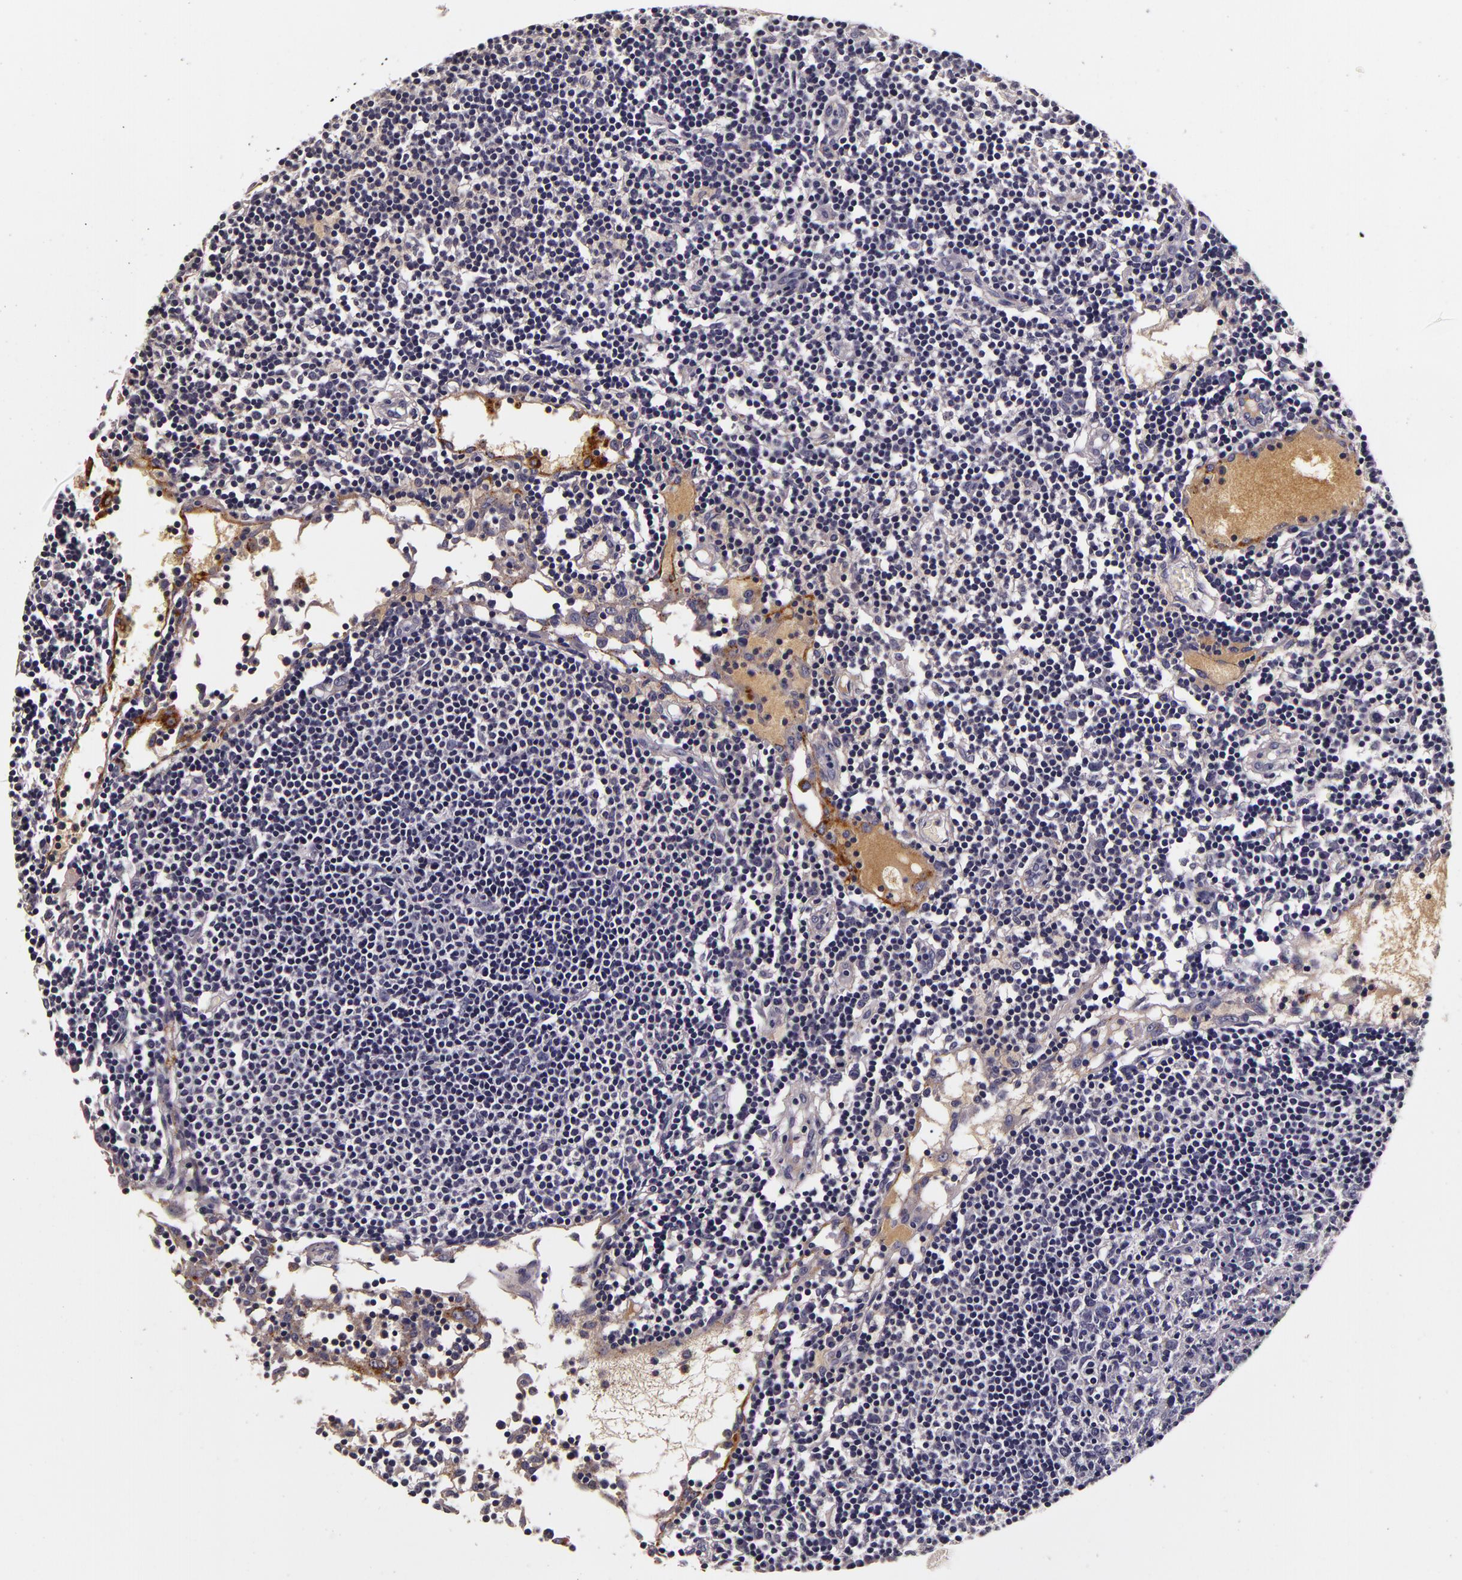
{"staining": {"intensity": "negative", "quantity": "none", "location": "none"}, "tissue": "lymph node", "cell_type": "Germinal center cells", "image_type": "normal", "snomed": [{"axis": "morphology", "description": "Normal tissue, NOS"}, {"axis": "topography", "description": "Lymph node"}], "caption": "Lymph node was stained to show a protein in brown. There is no significant positivity in germinal center cells. The staining is performed using DAB (3,3'-diaminobenzidine) brown chromogen with nuclei counter-stained in using hematoxylin.", "gene": "LGALS3BP", "patient": {"sex": "female", "age": 55}}